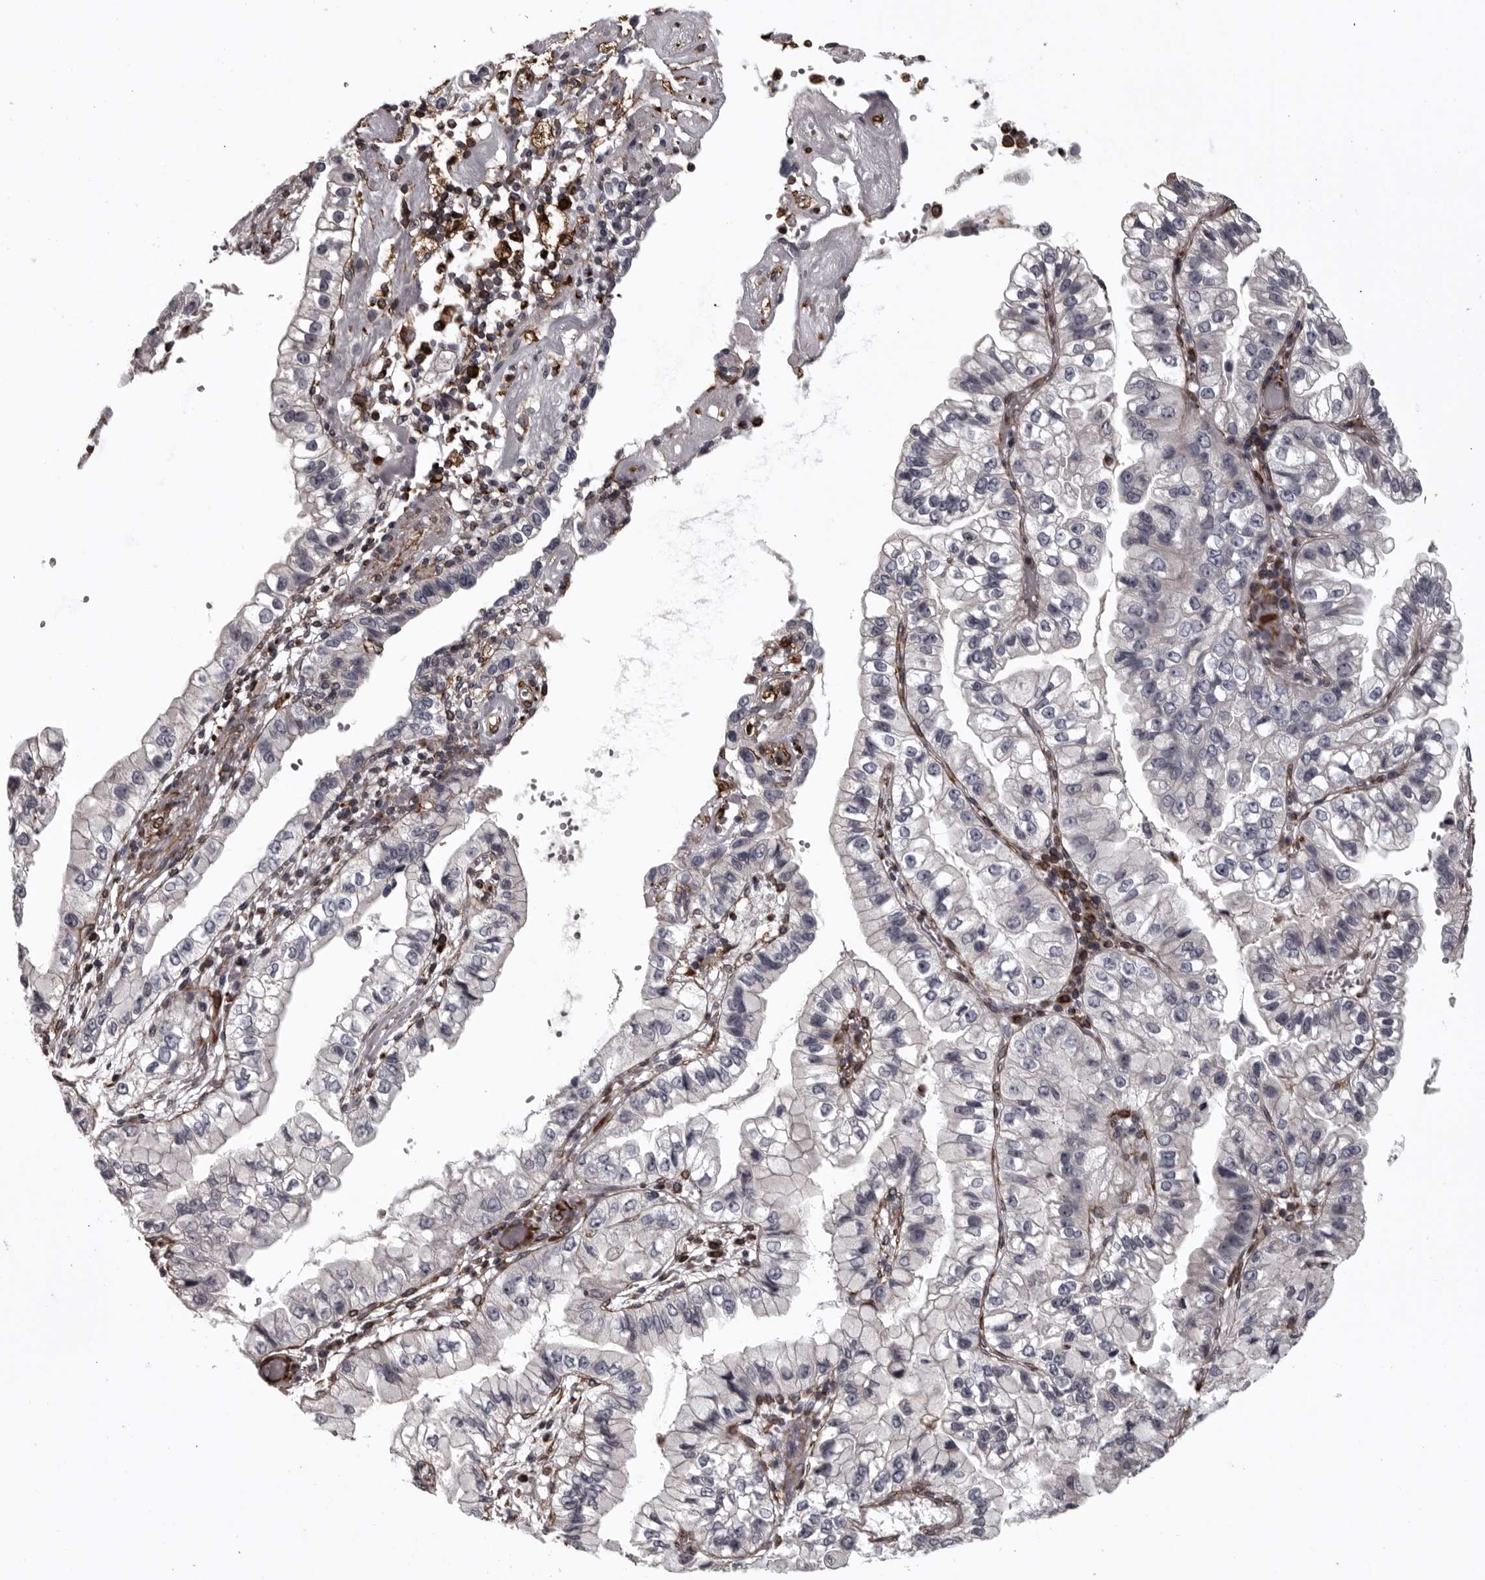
{"staining": {"intensity": "negative", "quantity": "none", "location": "none"}, "tissue": "liver cancer", "cell_type": "Tumor cells", "image_type": "cancer", "snomed": [{"axis": "morphology", "description": "Cholangiocarcinoma"}, {"axis": "topography", "description": "Liver"}], "caption": "Histopathology image shows no protein expression in tumor cells of liver cholangiocarcinoma tissue.", "gene": "FAAP100", "patient": {"sex": "female", "age": 79}}